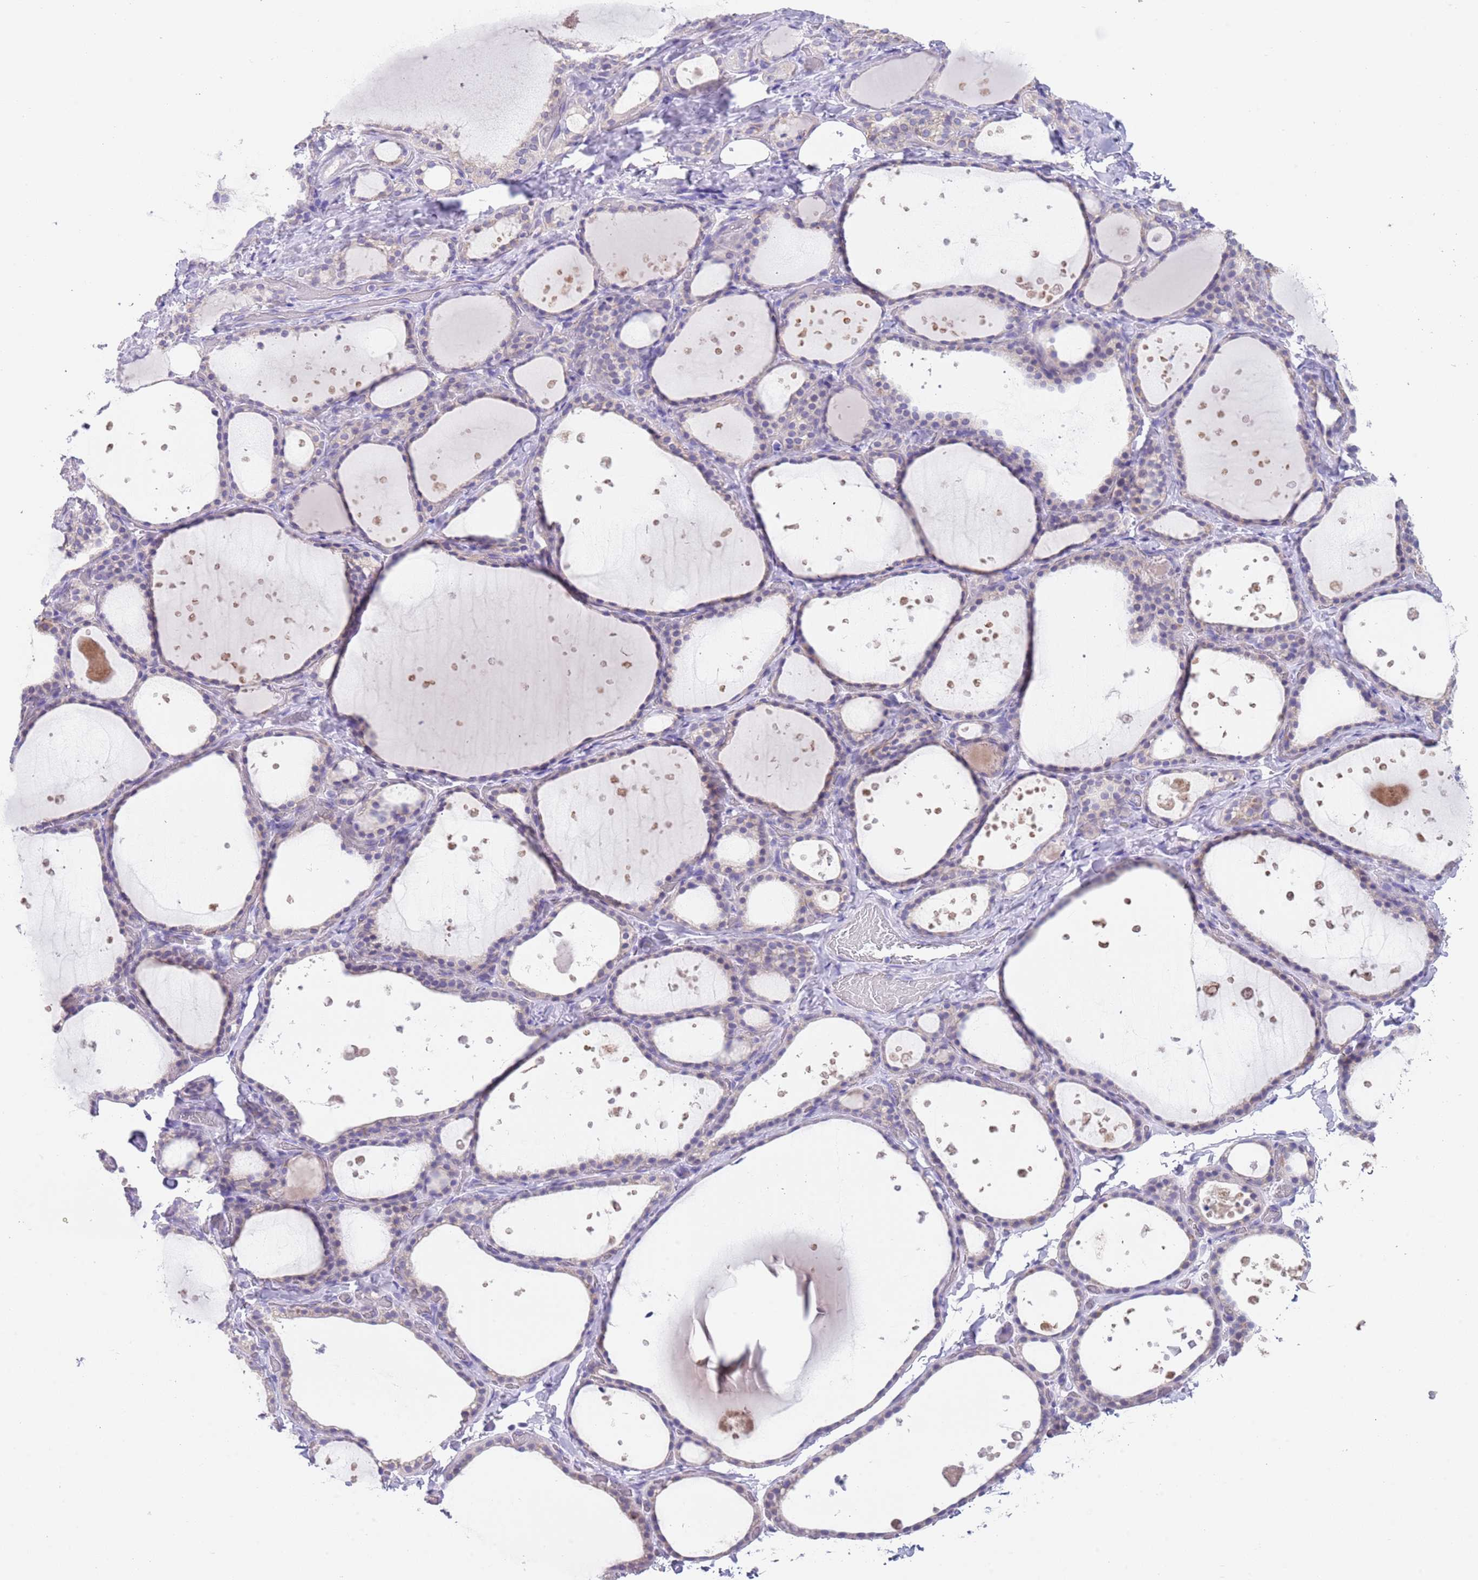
{"staining": {"intensity": "negative", "quantity": "none", "location": "none"}, "tissue": "thyroid gland", "cell_type": "Glandular cells", "image_type": "normal", "snomed": [{"axis": "morphology", "description": "Normal tissue, NOS"}, {"axis": "topography", "description": "Thyroid gland"}], "caption": "Protein analysis of normal thyroid gland demonstrates no significant staining in glandular cells.", "gene": "SPIRE2", "patient": {"sex": "female", "age": 44}}